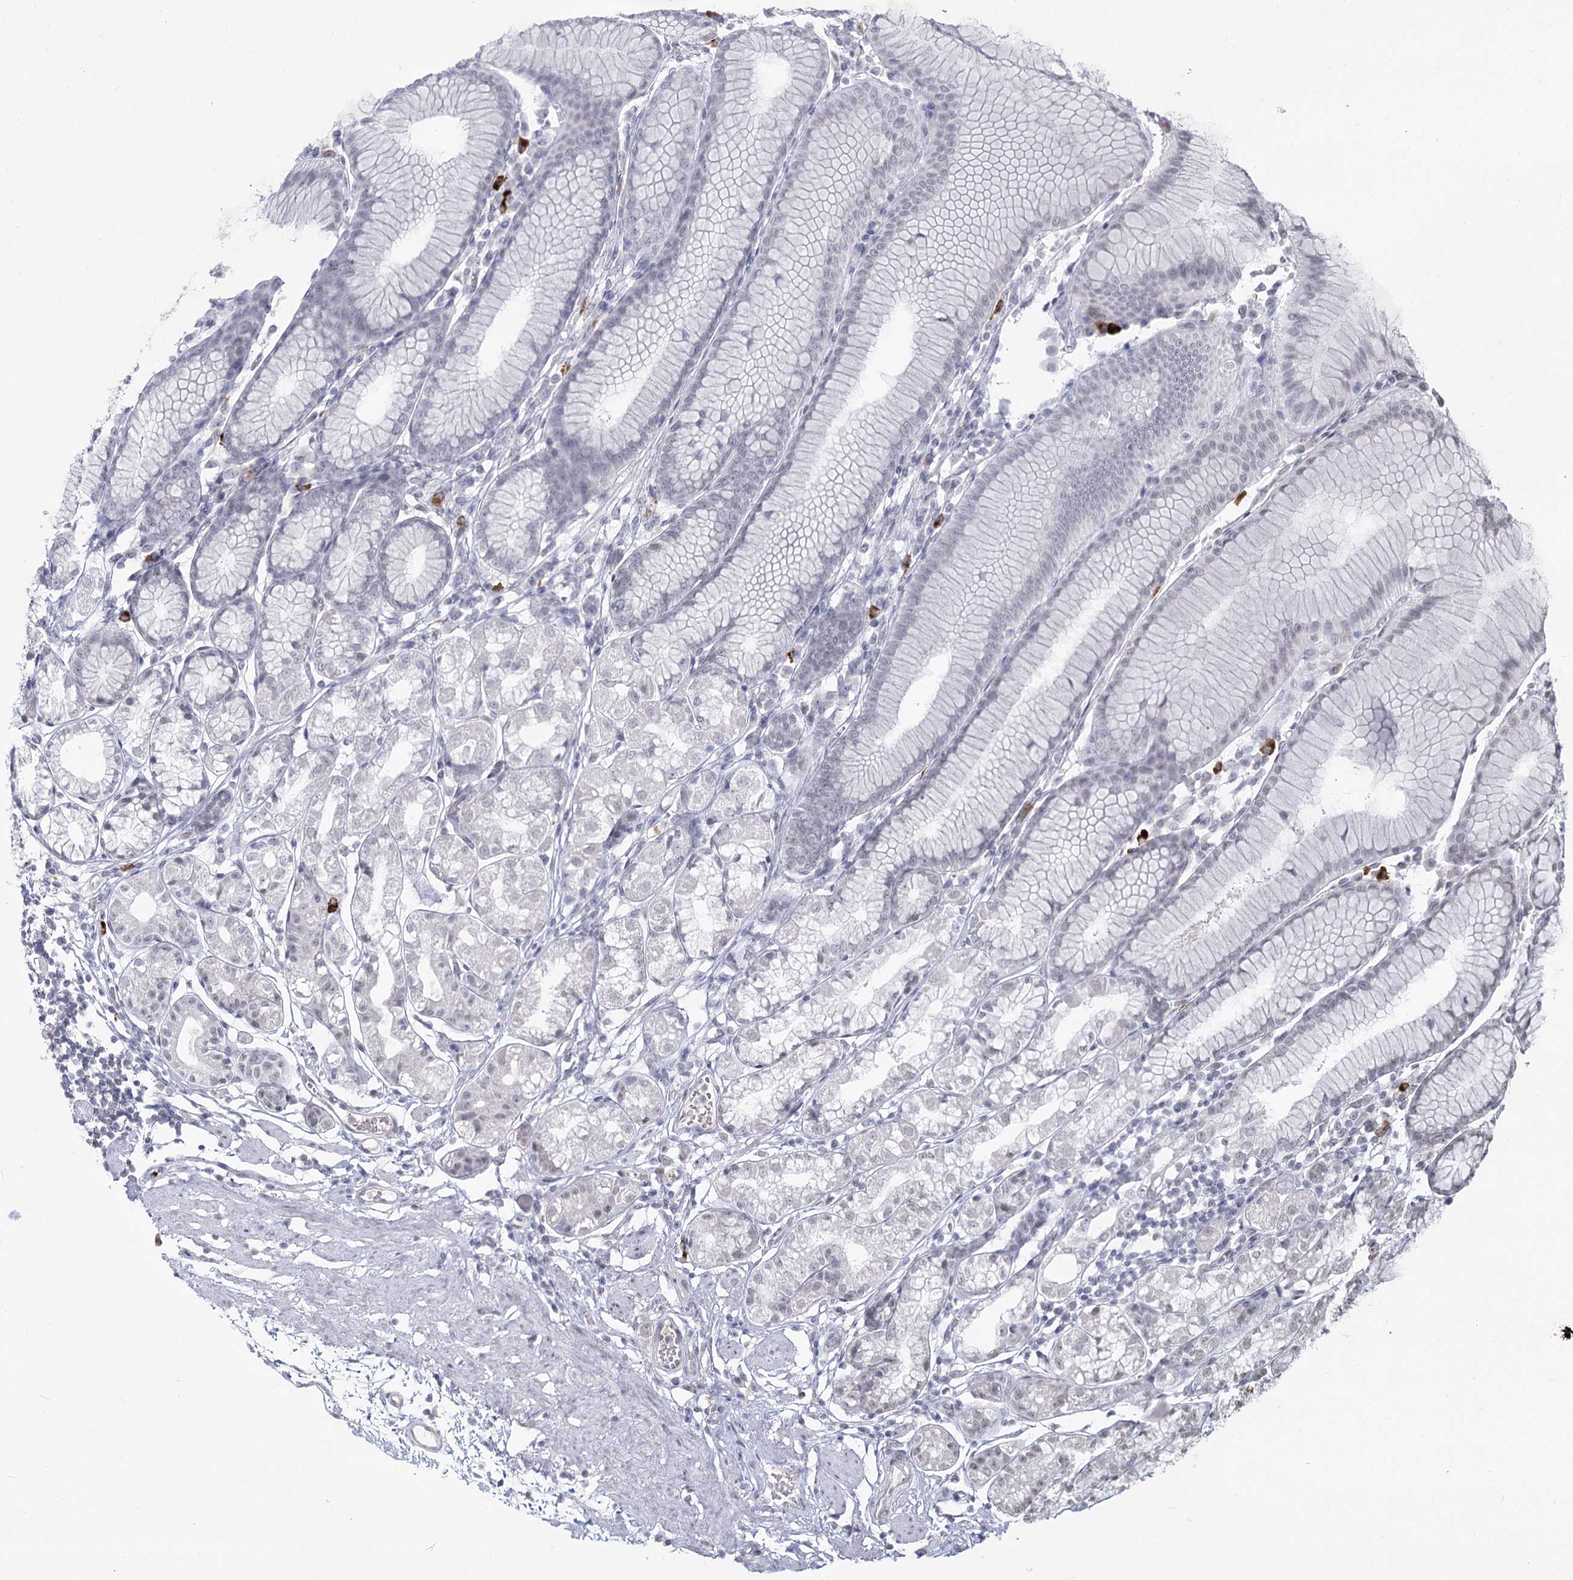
{"staining": {"intensity": "negative", "quantity": "none", "location": "none"}, "tissue": "stomach", "cell_type": "Glandular cells", "image_type": "normal", "snomed": [{"axis": "morphology", "description": "Normal tissue, NOS"}, {"axis": "topography", "description": "Stomach"}], "caption": "This is a image of immunohistochemistry staining of normal stomach, which shows no staining in glandular cells.", "gene": "LY6G5C", "patient": {"sex": "female", "age": 57}}